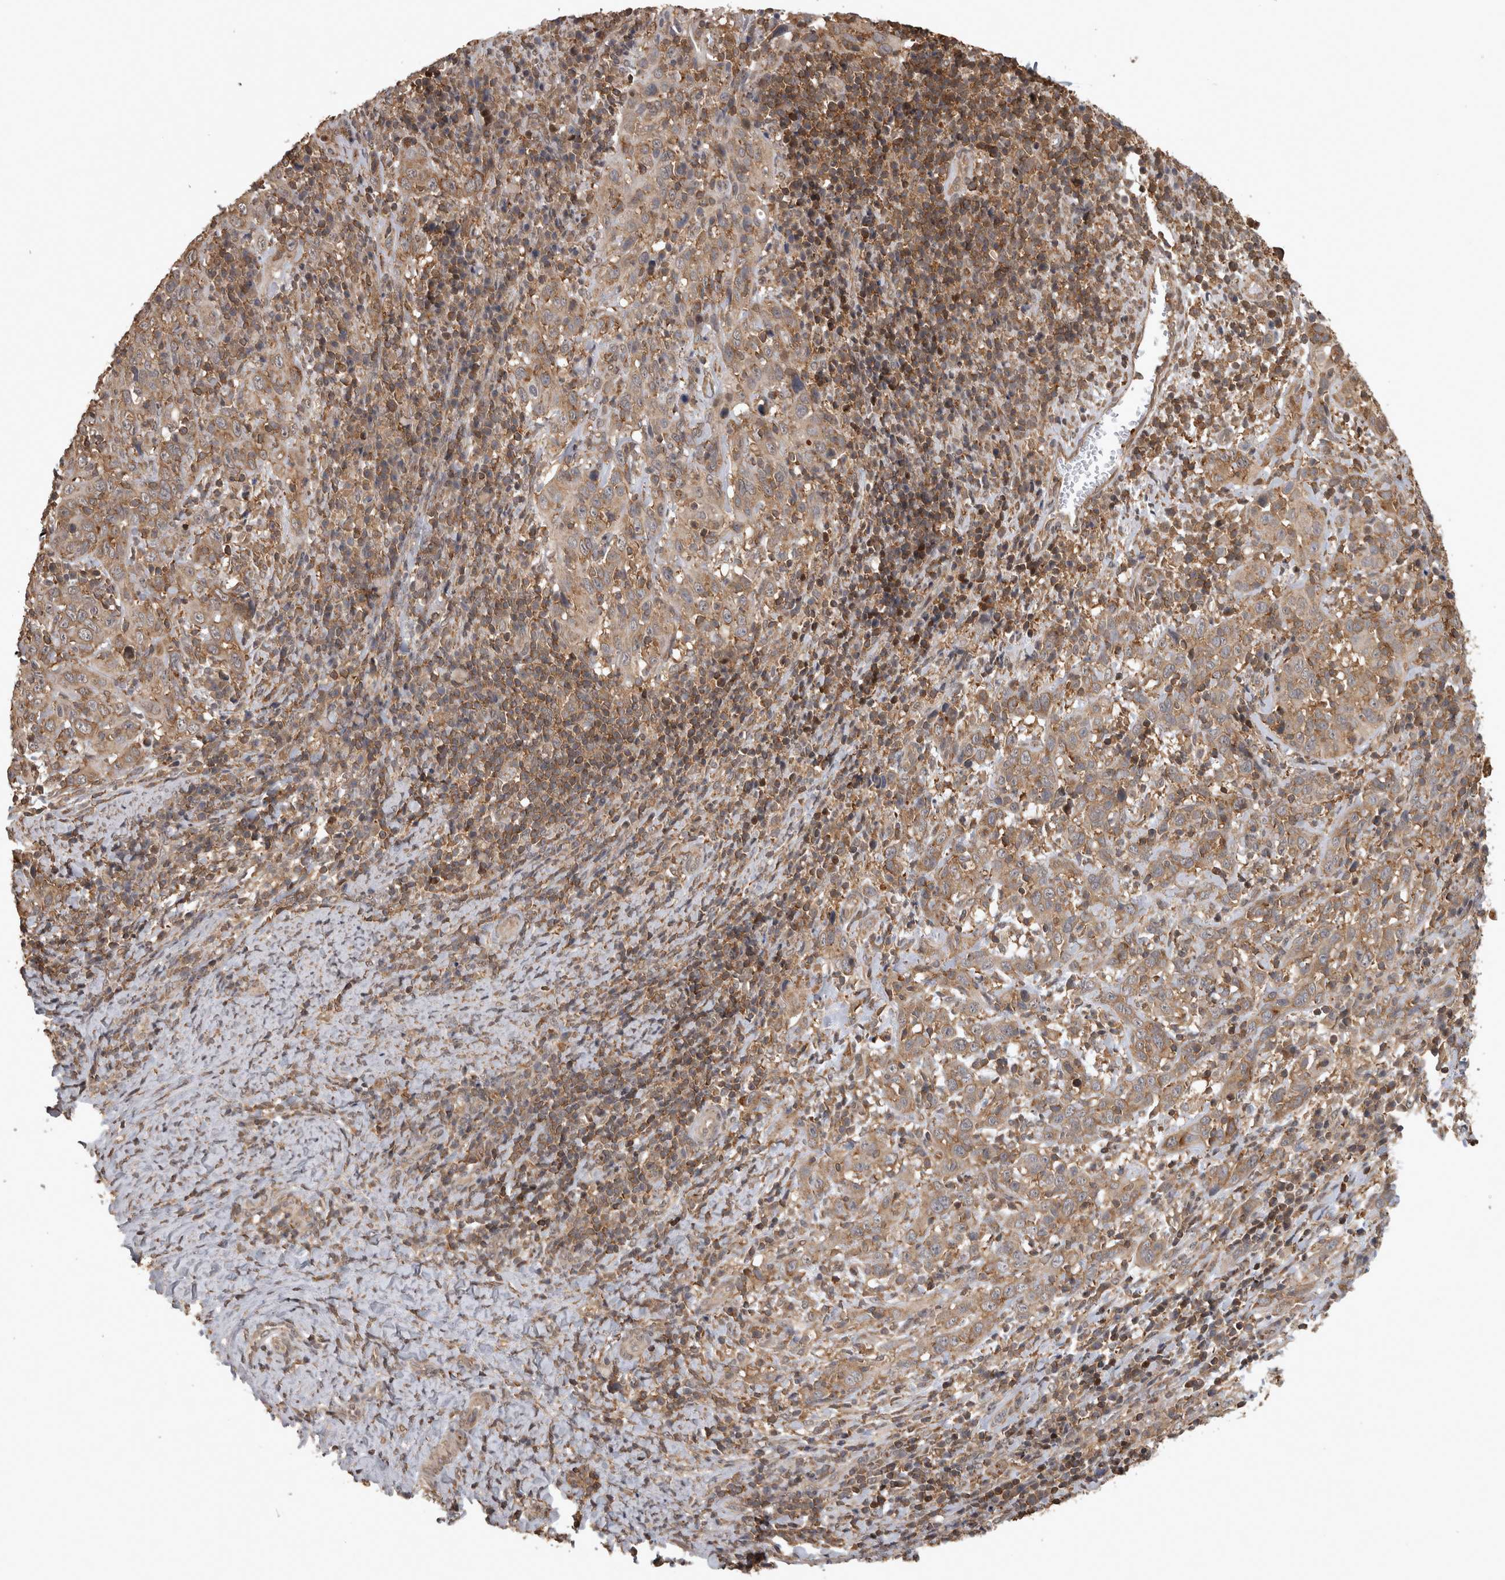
{"staining": {"intensity": "weak", "quantity": ">75%", "location": "cytoplasmic/membranous"}, "tissue": "cervical cancer", "cell_type": "Tumor cells", "image_type": "cancer", "snomed": [{"axis": "morphology", "description": "Squamous cell carcinoma, NOS"}, {"axis": "topography", "description": "Cervix"}], "caption": "A high-resolution micrograph shows immunohistochemistry (IHC) staining of cervical squamous cell carcinoma, which displays weak cytoplasmic/membranous staining in about >75% of tumor cells.", "gene": "ATXN2", "patient": {"sex": "female", "age": 46}}